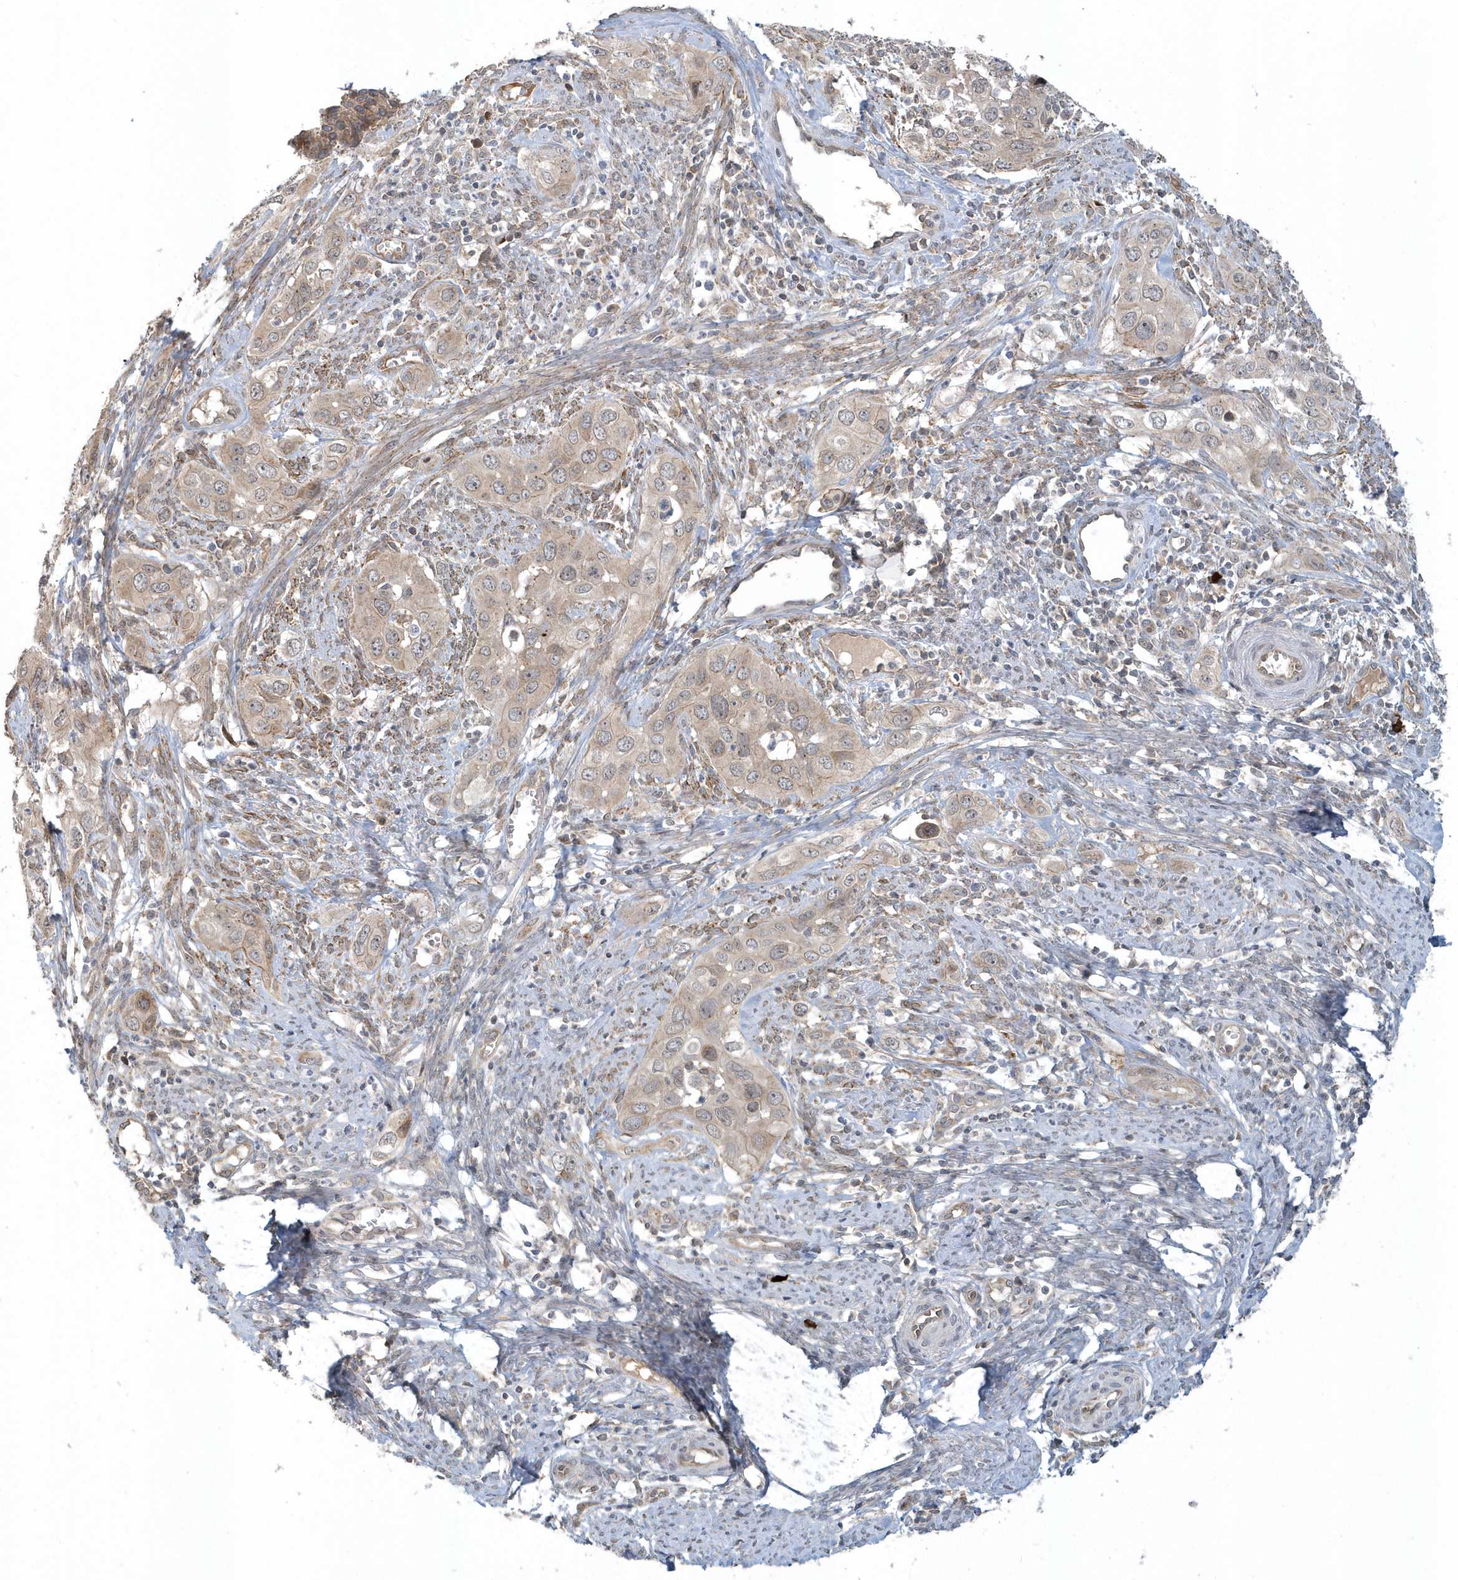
{"staining": {"intensity": "weak", "quantity": ">75%", "location": "cytoplasmic/membranous"}, "tissue": "cervical cancer", "cell_type": "Tumor cells", "image_type": "cancer", "snomed": [{"axis": "morphology", "description": "Squamous cell carcinoma, NOS"}, {"axis": "topography", "description": "Cervix"}], "caption": "A brown stain shows weak cytoplasmic/membranous expression of a protein in cervical cancer tumor cells.", "gene": "STIM2", "patient": {"sex": "female", "age": 34}}